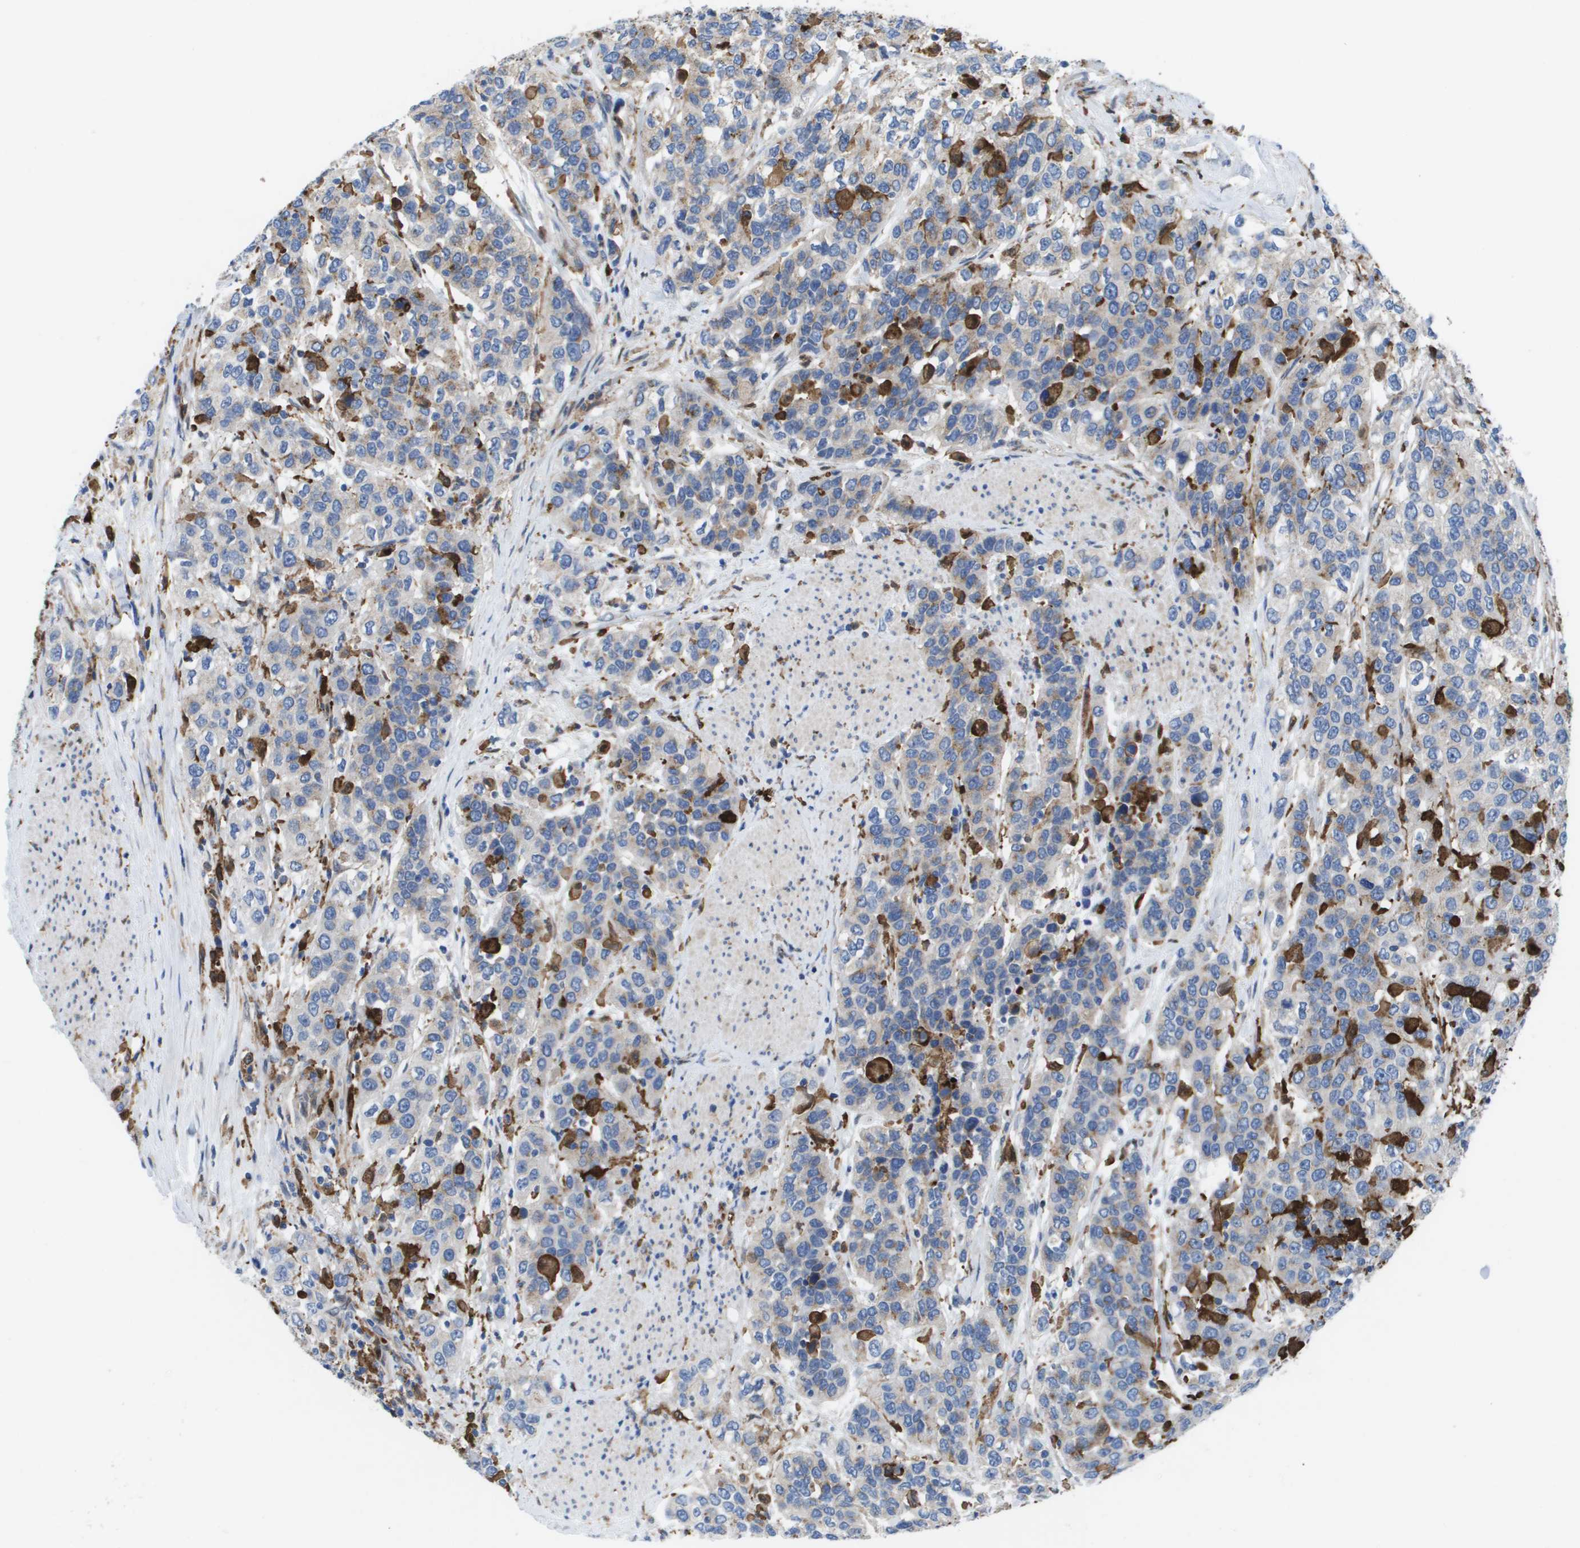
{"staining": {"intensity": "weak", "quantity": "<25%", "location": "cytoplasmic/membranous"}, "tissue": "urothelial cancer", "cell_type": "Tumor cells", "image_type": "cancer", "snomed": [{"axis": "morphology", "description": "Urothelial carcinoma, High grade"}, {"axis": "topography", "description": "Urinary bladder"}], "caption": "DAB (3,3'-diaminobenzidine) immunohistochemical staining of human urothelial cancer demonstrates no significant staining in tumor cells.", "gene": "SLC37A2", "patient": {"sex": "female", "age": 80}}